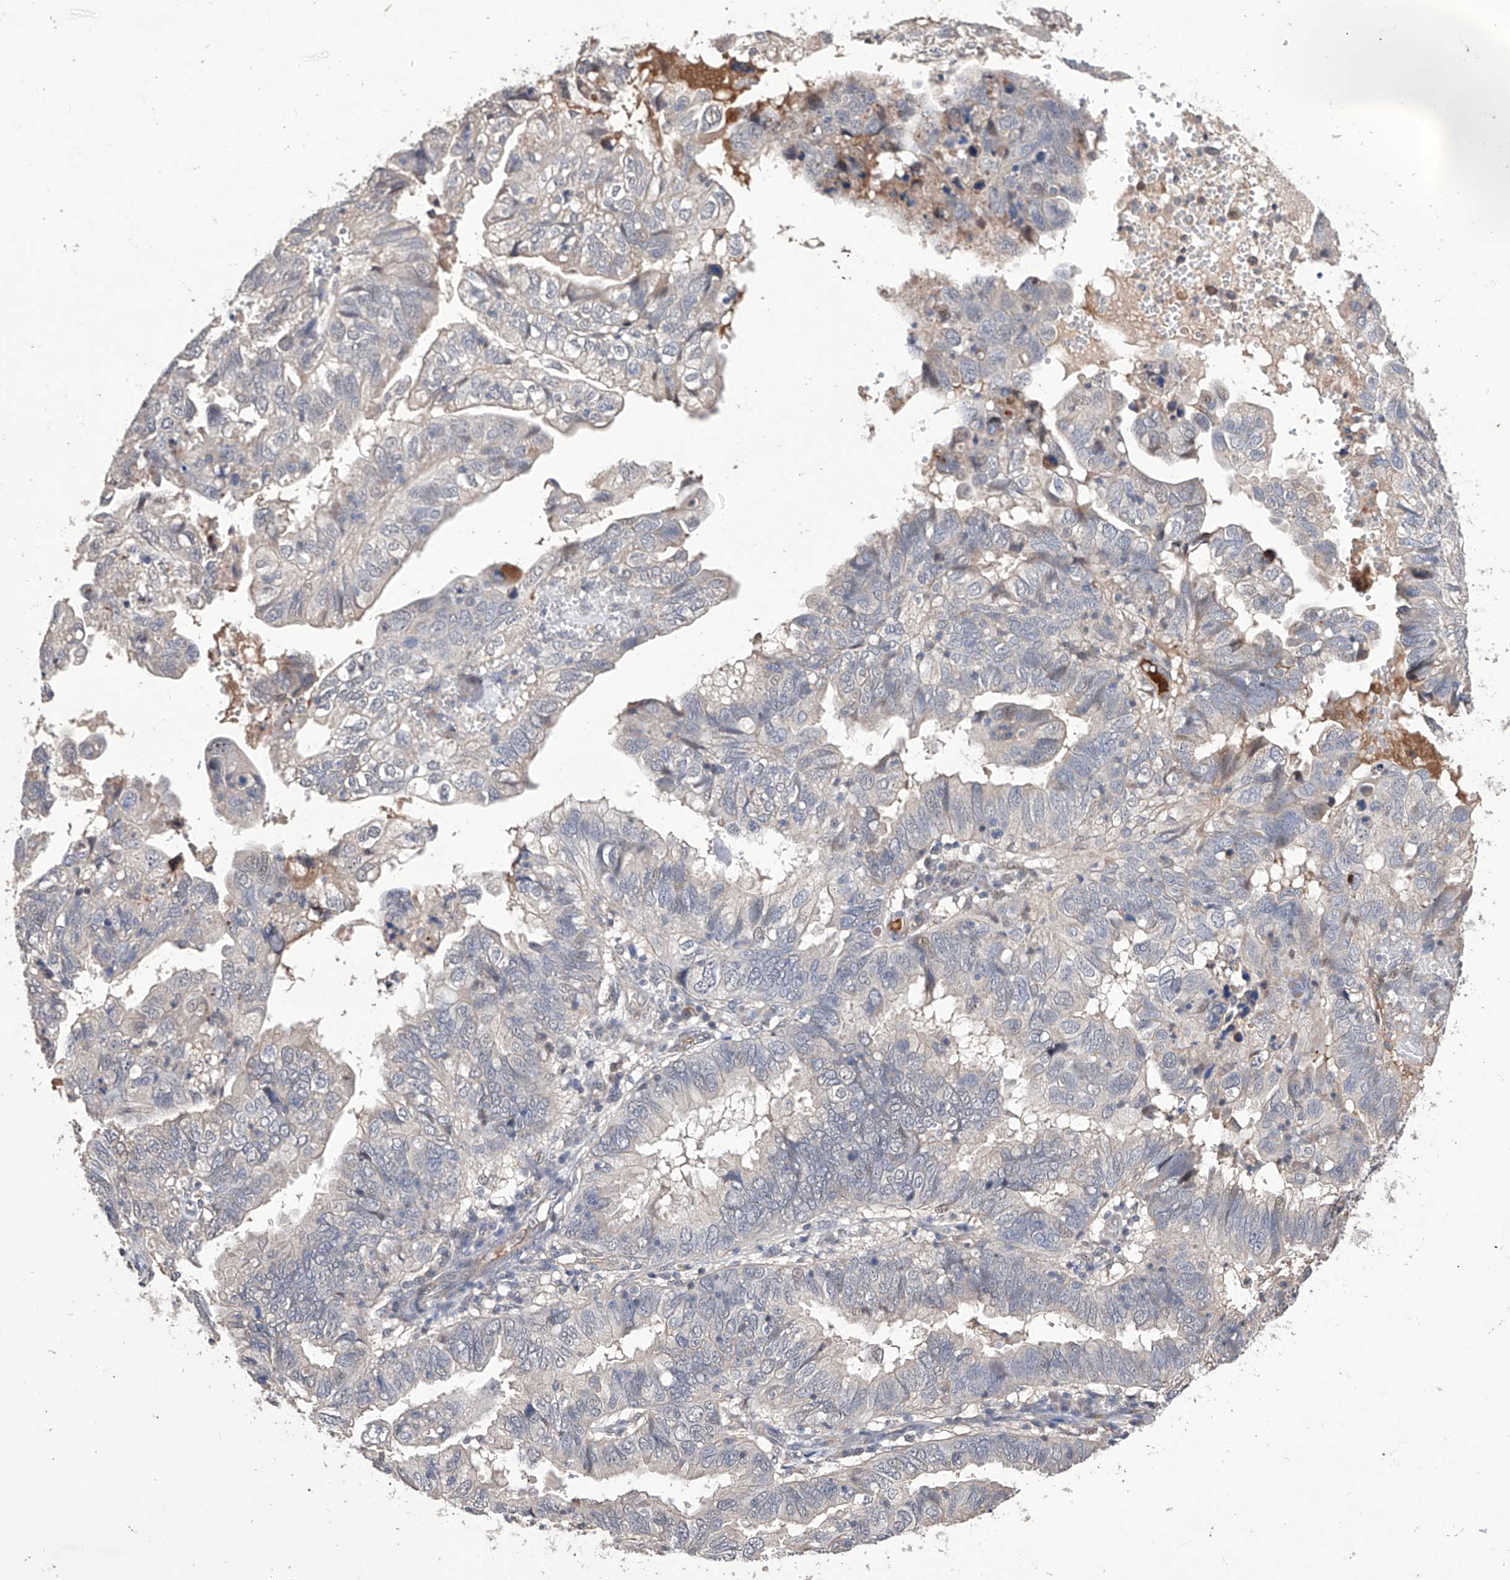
{"staining": {"intensity": "weak", "quantity": "<25%", "location": "cytoplasmic/membranous"}, "tissue": "endometrial cancer", "cell_type": "Tumor cells", "image_type": "cancer", "snomed": [{"axis": "morphology", "description": "Adenocarcinoma, NOS"}, {"axis": "topography", "description": "Uterus"}], "caption": "High power microscopy histopathology image of an IHC histopathology image of adenocarcinoma (endometrial), revealing no significant expression in tumor cells.", "gene": "AFG1L", "patient": {"sex": "female", "age": 77}}